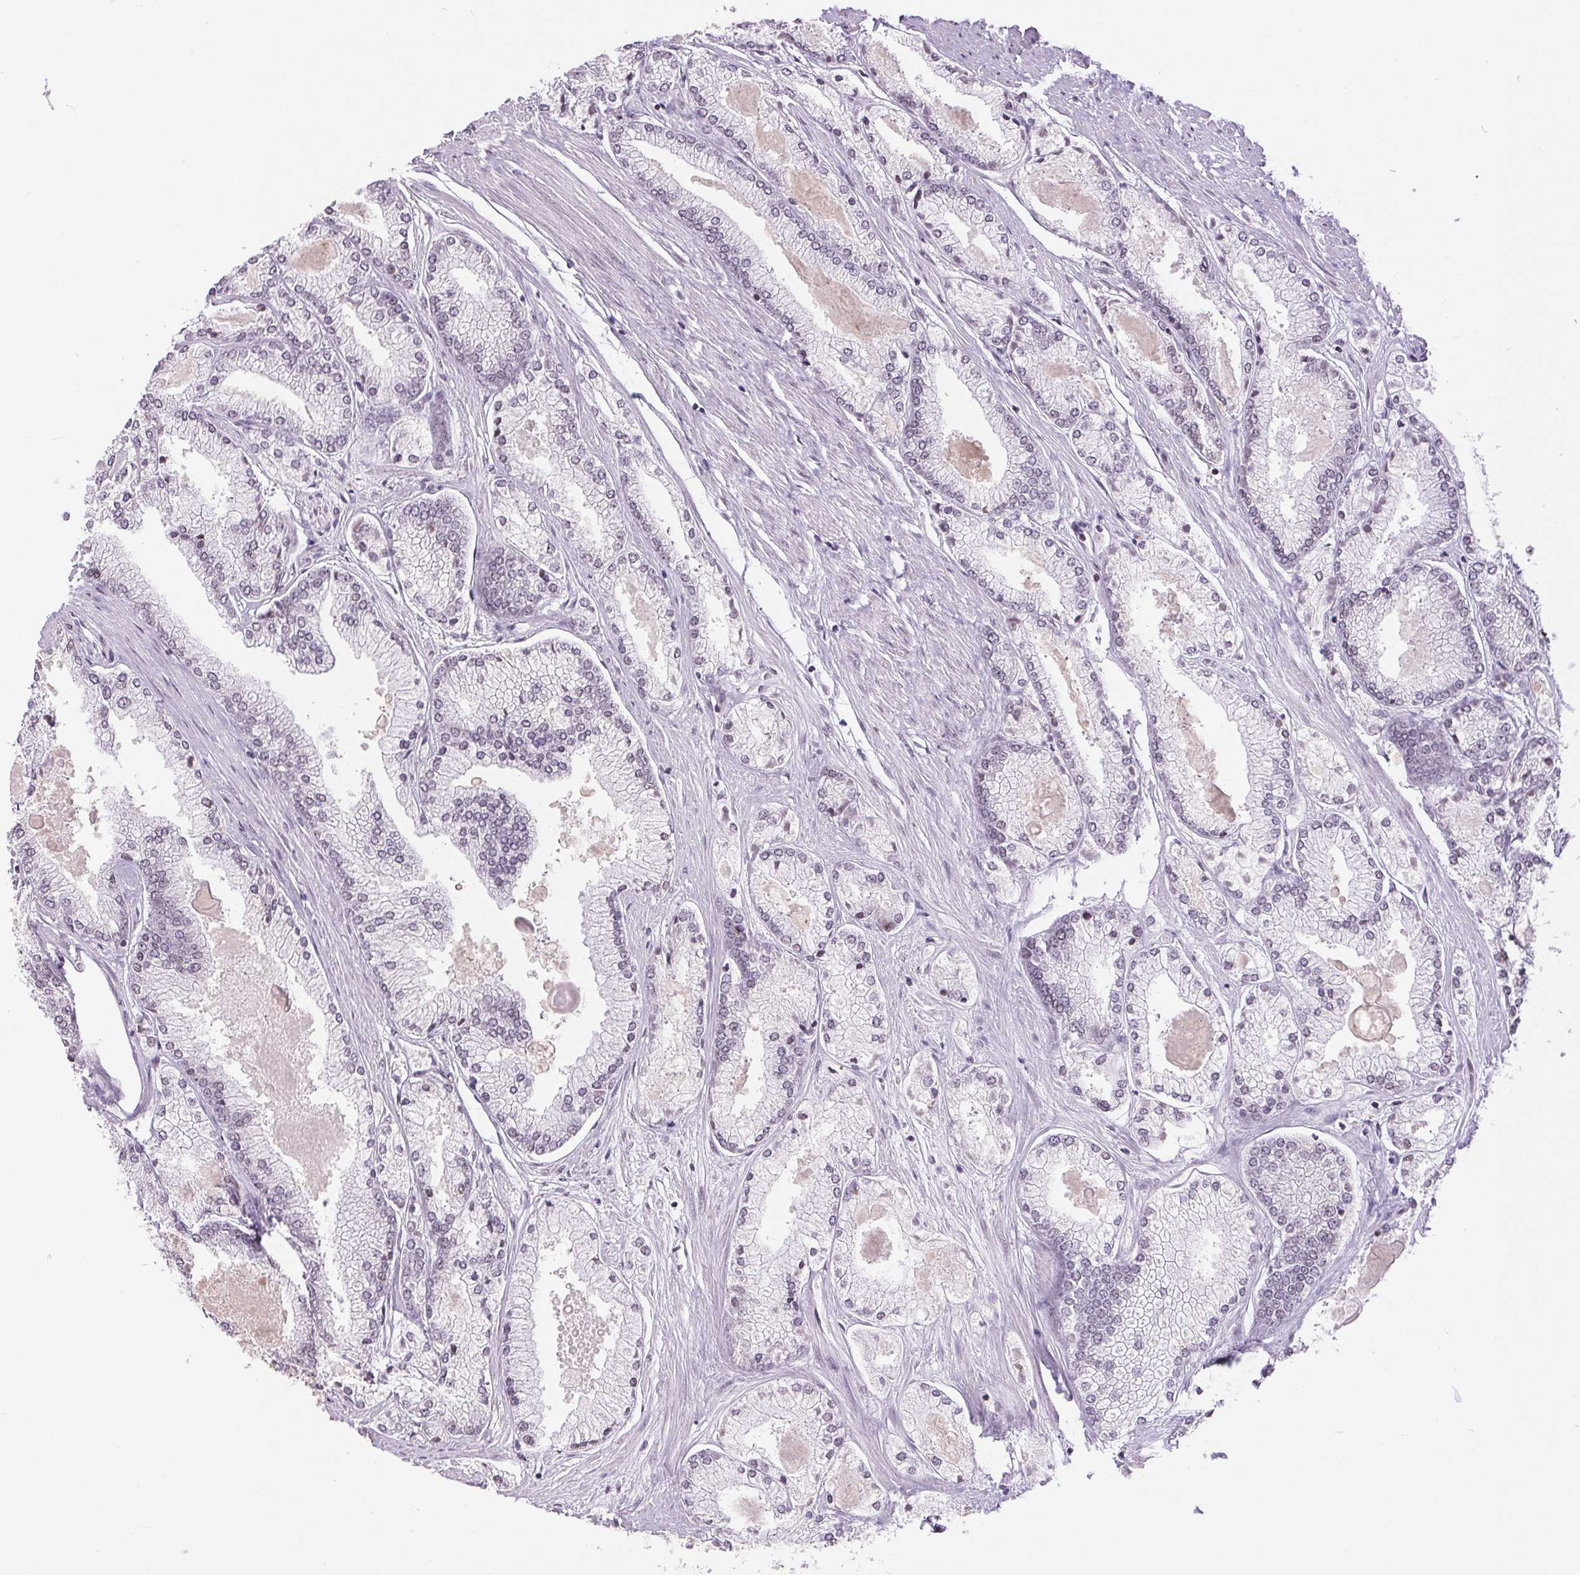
{"staining": {"intensity": "negative", "quantity": "none", "location": "none"}, "tissue": "prostate cancer", "cell_type": "Tumor cells", "image_type": "cancer", "snomed": [{"axis": "morphology", "description": "Adenocarcinoma, High grade"}, {"axis": "topography", "description": "Prostate"}], "caption": "Protein analysis of prostate cancer demonstrates no significant staining in tumor cells.", "gene": "NFE2L1", "patient": {"sex": "male", "age": 68}}